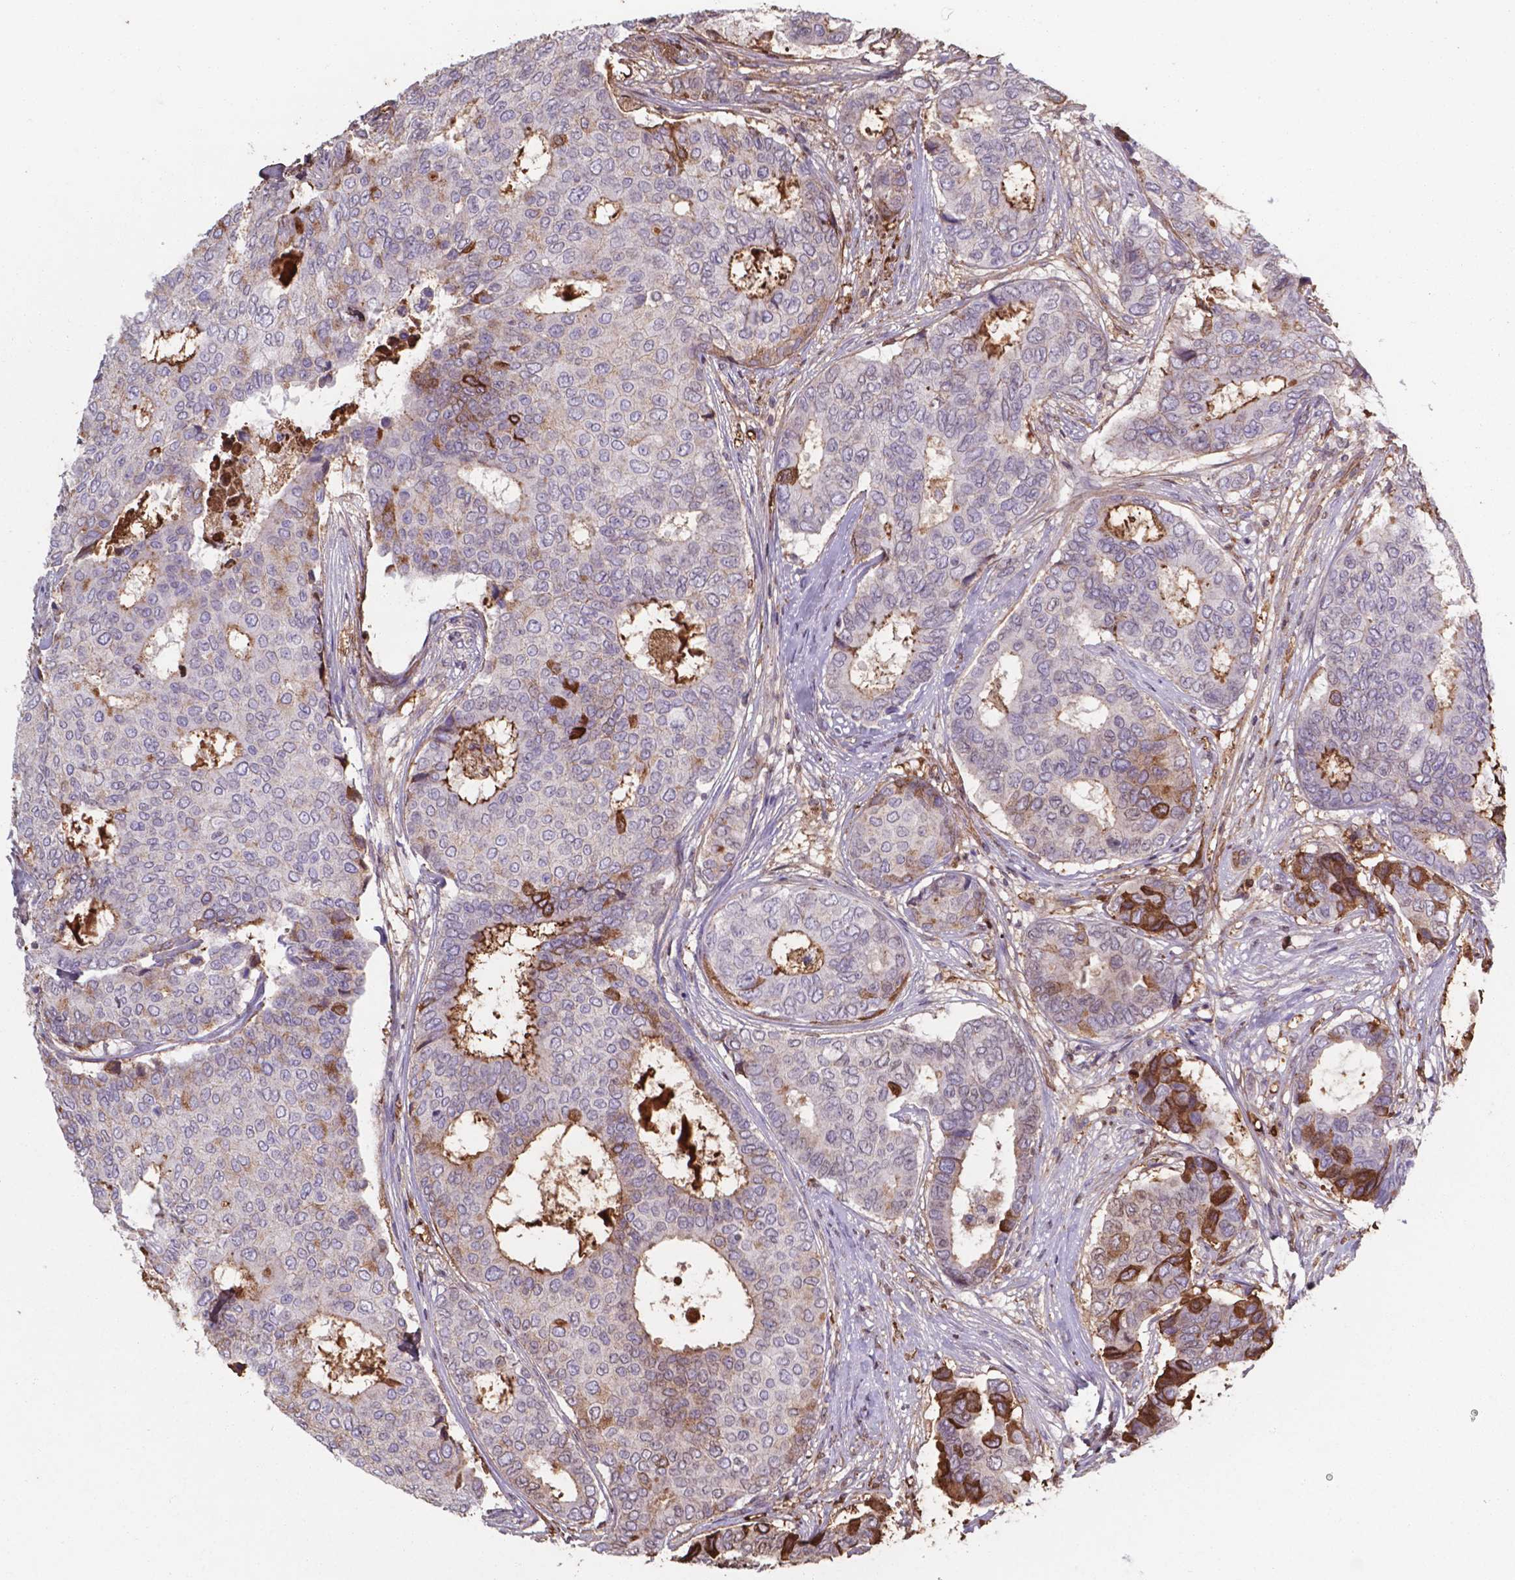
{"staining": {"intensity": "moderate", "quantity": "<25%", "location": "cytoplasmic/membranous"}, "tissue": "breast cancer", "cell_type": "Tumor cells", "image_type": "cancer", "snomed": [{"axis": "morphology", "description": "Duct carcinoma"}, {"axis": "topography", "description": "Breast"}], "caption": "Immunohistochemical staining of invasive ductal carcinoma (breast) displays low levels of moderate cytoplasmic/membranous protein positivity in approximately <25% of tumor cells.", "gene": "SERPINA1", "patient": {"sex": "female", "age": 75}}